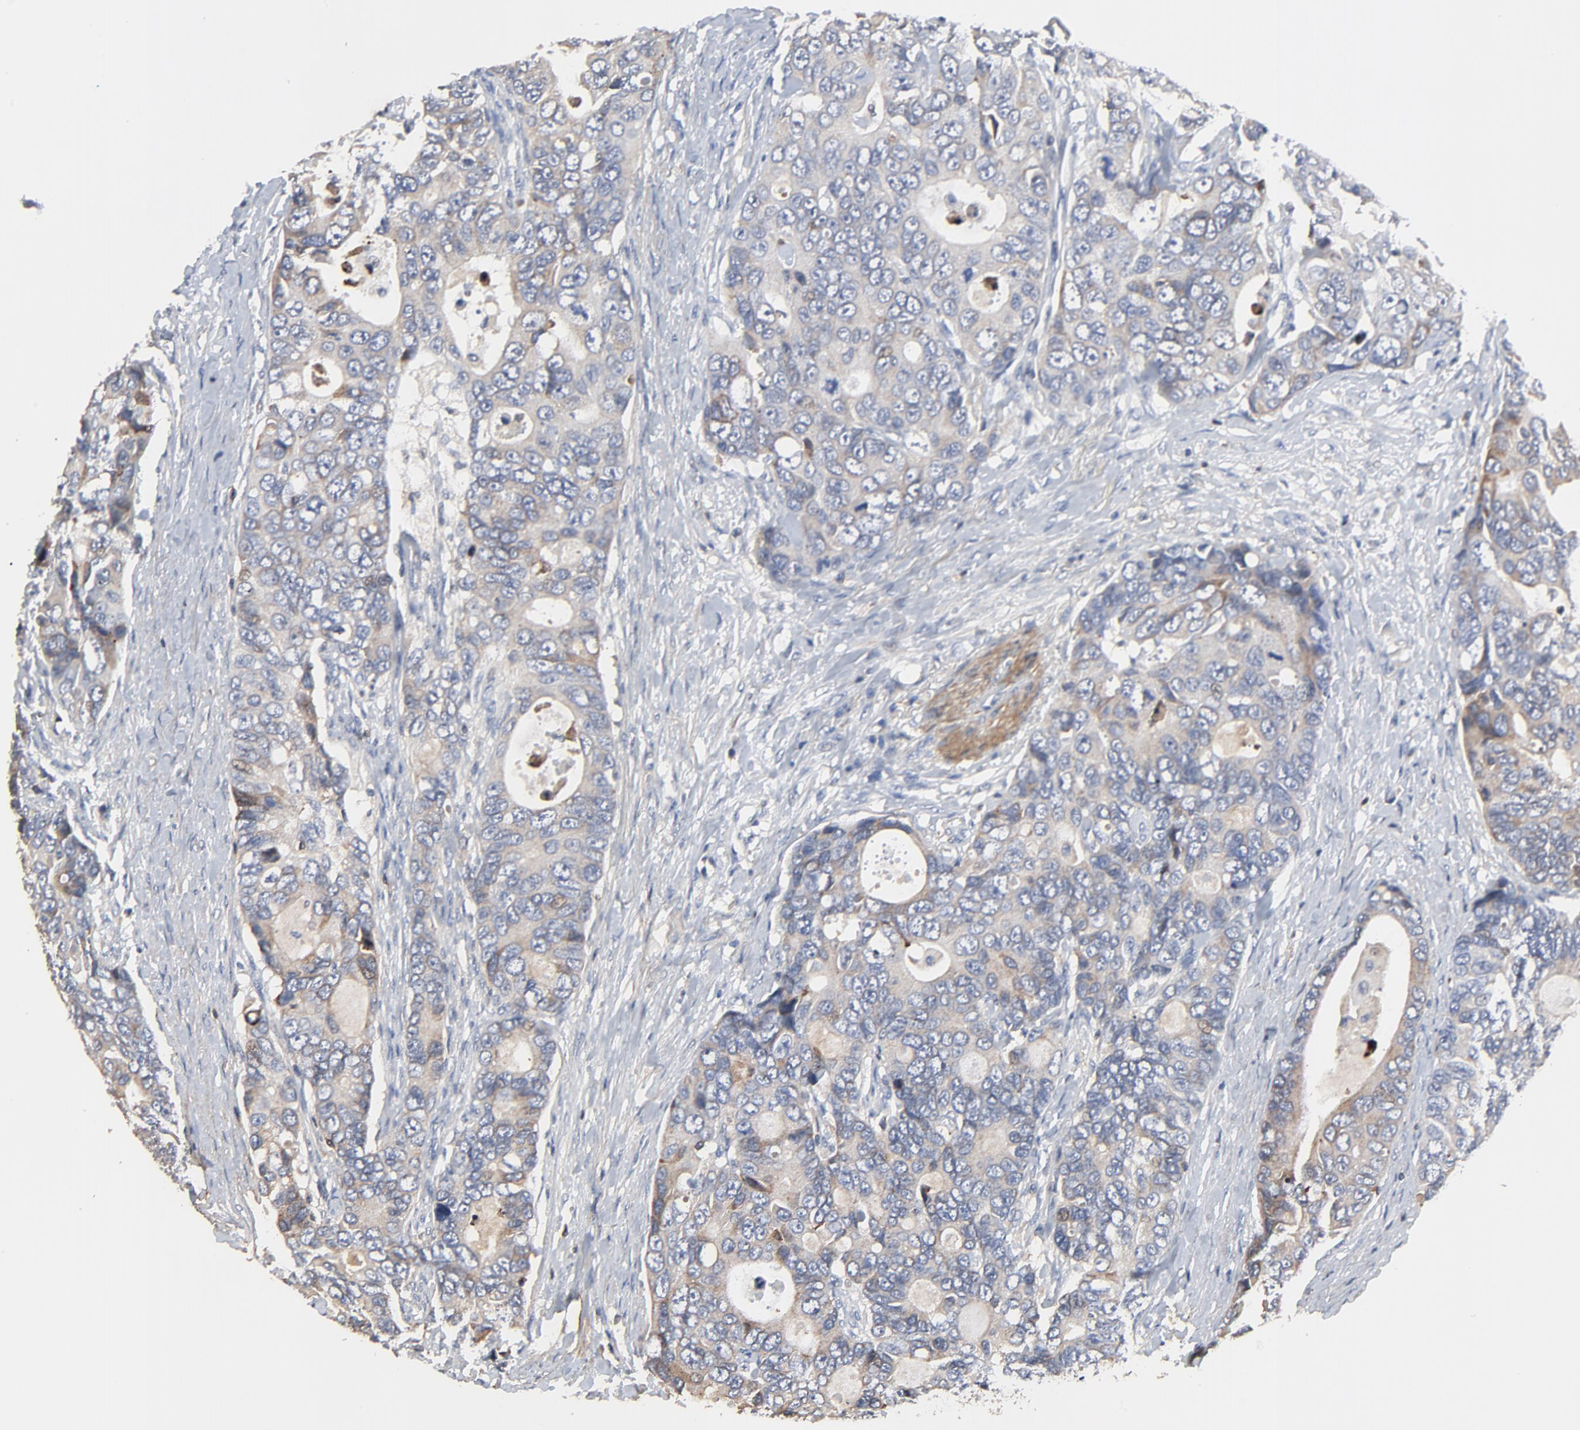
{"staining": {"intensity": "weak", "quantity": "25%-75%", "location": "cytoplasmic/membranous"}, "tissue": "colorectal cancer", "cell_type": "Tumor cells", "image_type": "cancer", "snomed": [{"axis": "morphology", "description": "Adenocarcinoma, NOS"}, {"axis": "topography", "description": "Rectum"}], "caption": "Tumor cells demonstrate low levels of weak cytoplasmic/membranous staining in about 25%-75% of cells in colorectal adenocarcinoma. Using DAB (3,3'-diaminobenzidine) (brown) and hematoxylin (blue) stains, captured at high magnification using brightfield microscopy.", "gene": "SKAP1", "patient": {"sex": "female", "age": 67}}